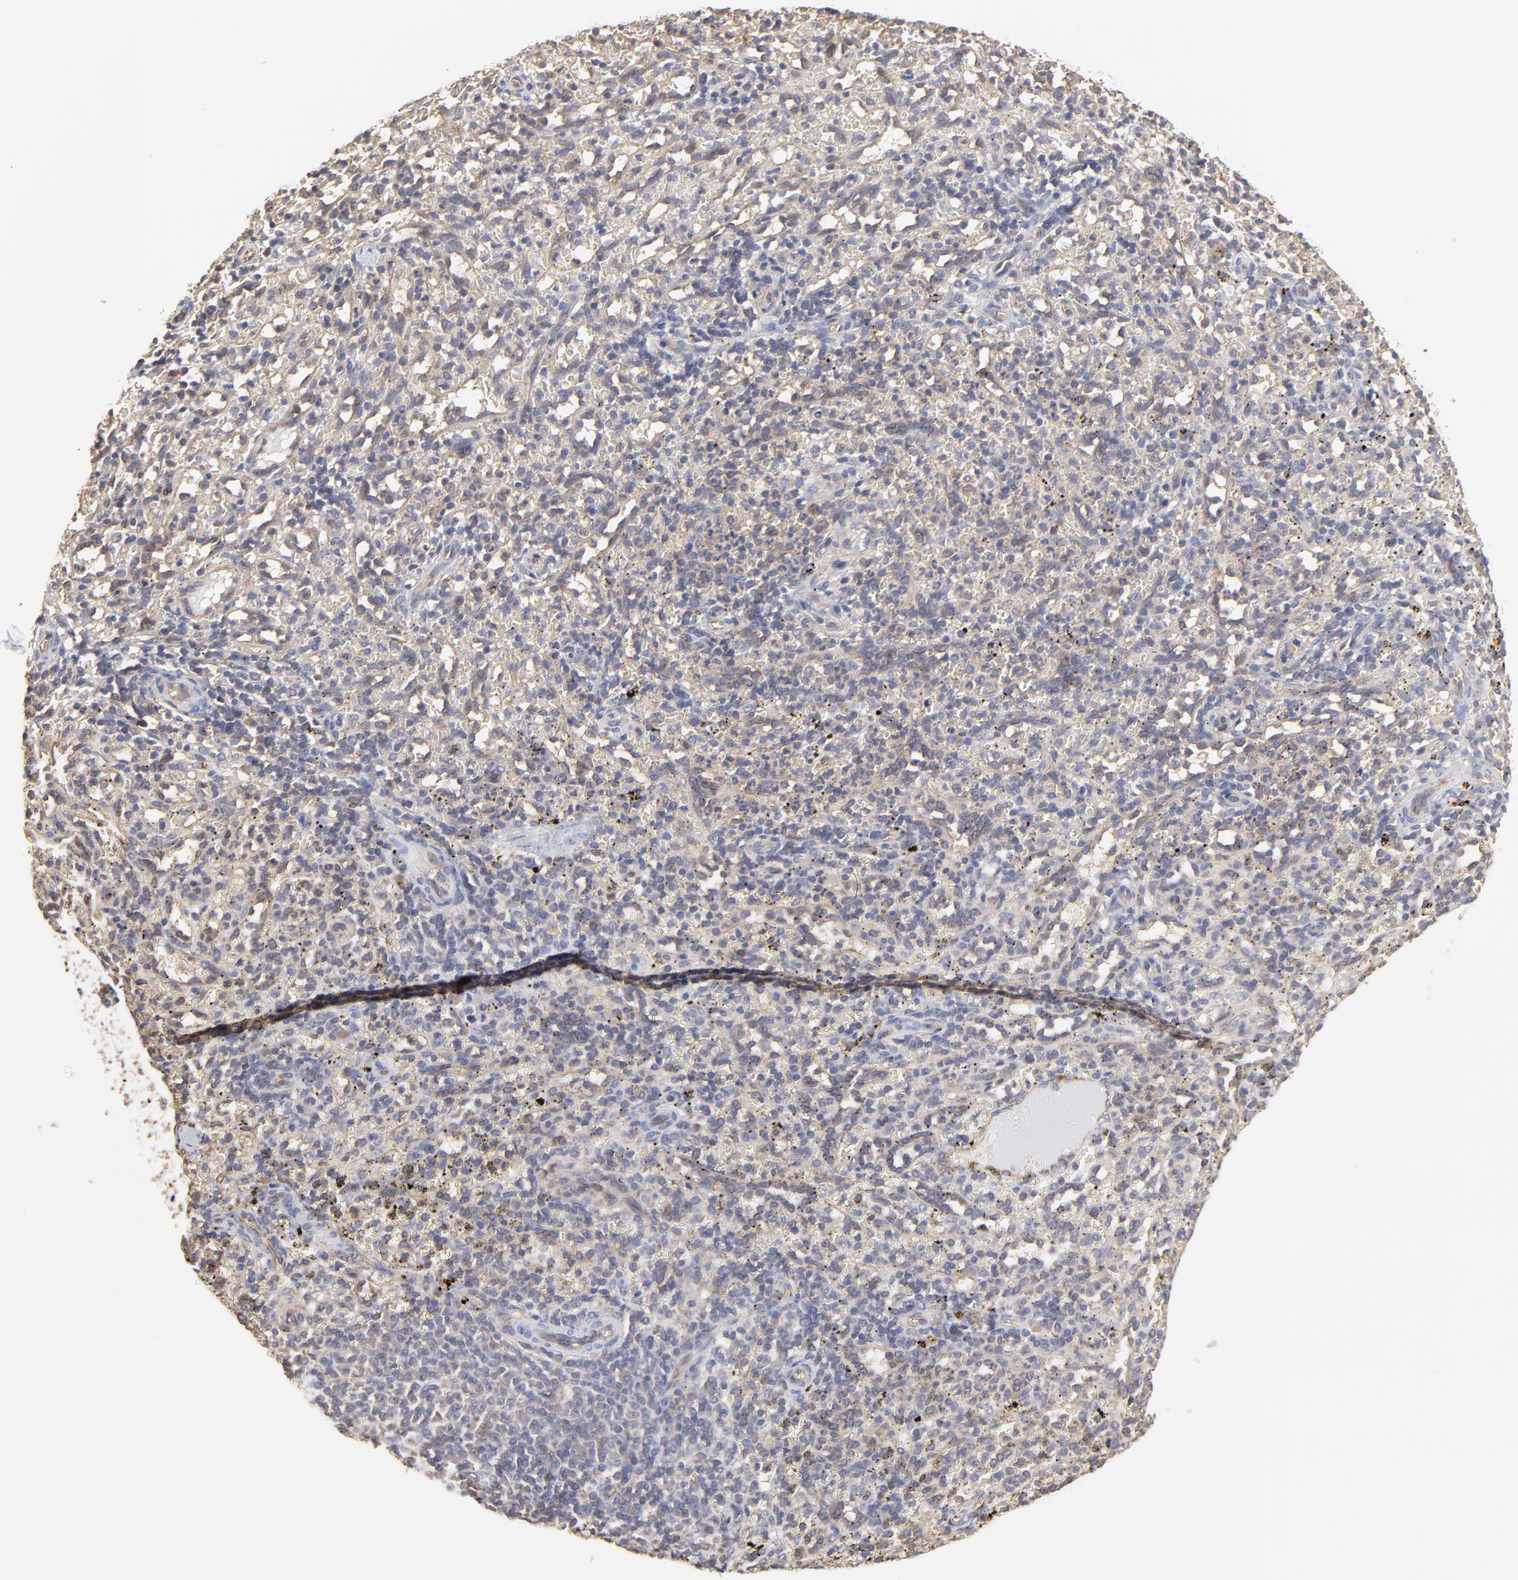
{"staining": {"intensity": "weak", "quantity": "<25%", "location": "cytoplasmic/membranous"}, "tissue": "spleen", "cell_type": "Cells in red pulp", "image_type": "normal", "snomed": [{"axis": "morphology", "description": "Normal tissue, NOS"}, {"axis": "topography", "description": "Spleen"}], "caption": "DAB immunohistochemical staining of unremarkable spleen exhibits no significant expression in cells in red pulp.", "gene": "ARMT1", "patient": {"sex": "female", "age": 10}}